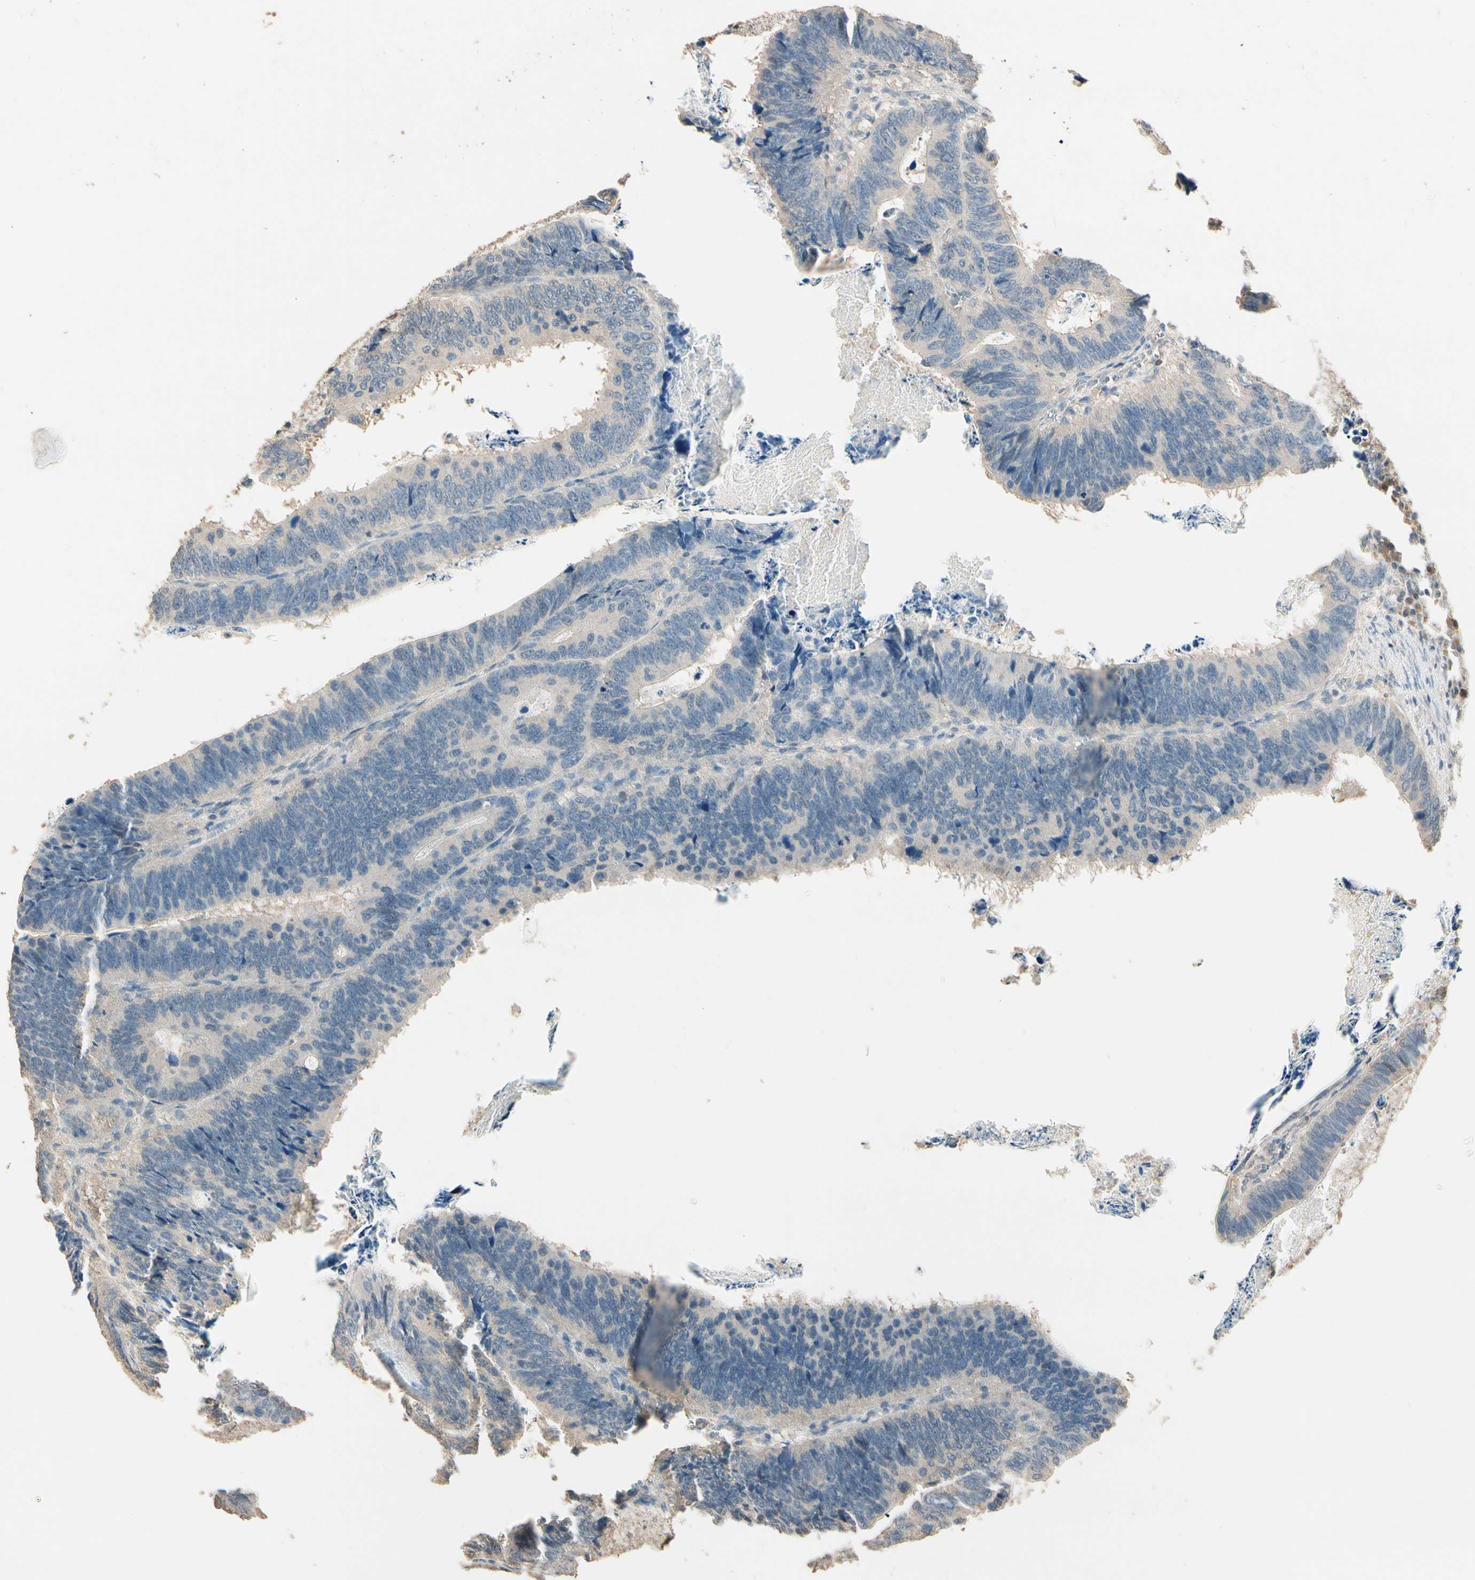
{"staining": {"intensity": "weak", "quantity": ">75%", "location": "cytoplasmic/membranous"}, "tissue": "colorectal cancer", "cell_type": "Tumor cells", "image_type": "cancer", "snomed": [{"axis": "morphology", "description": "Adenocarcinoma, NOS"}, {"axis": "topography", "description": "Colon"}], "caption": "This is a histology image of IHC staining of colorectal cancer, which shows weak expression in the cytoplasmic/membranous of tumor cells.", "gene": "CDH6", "patient": {"sex": "male", "age": 72}}